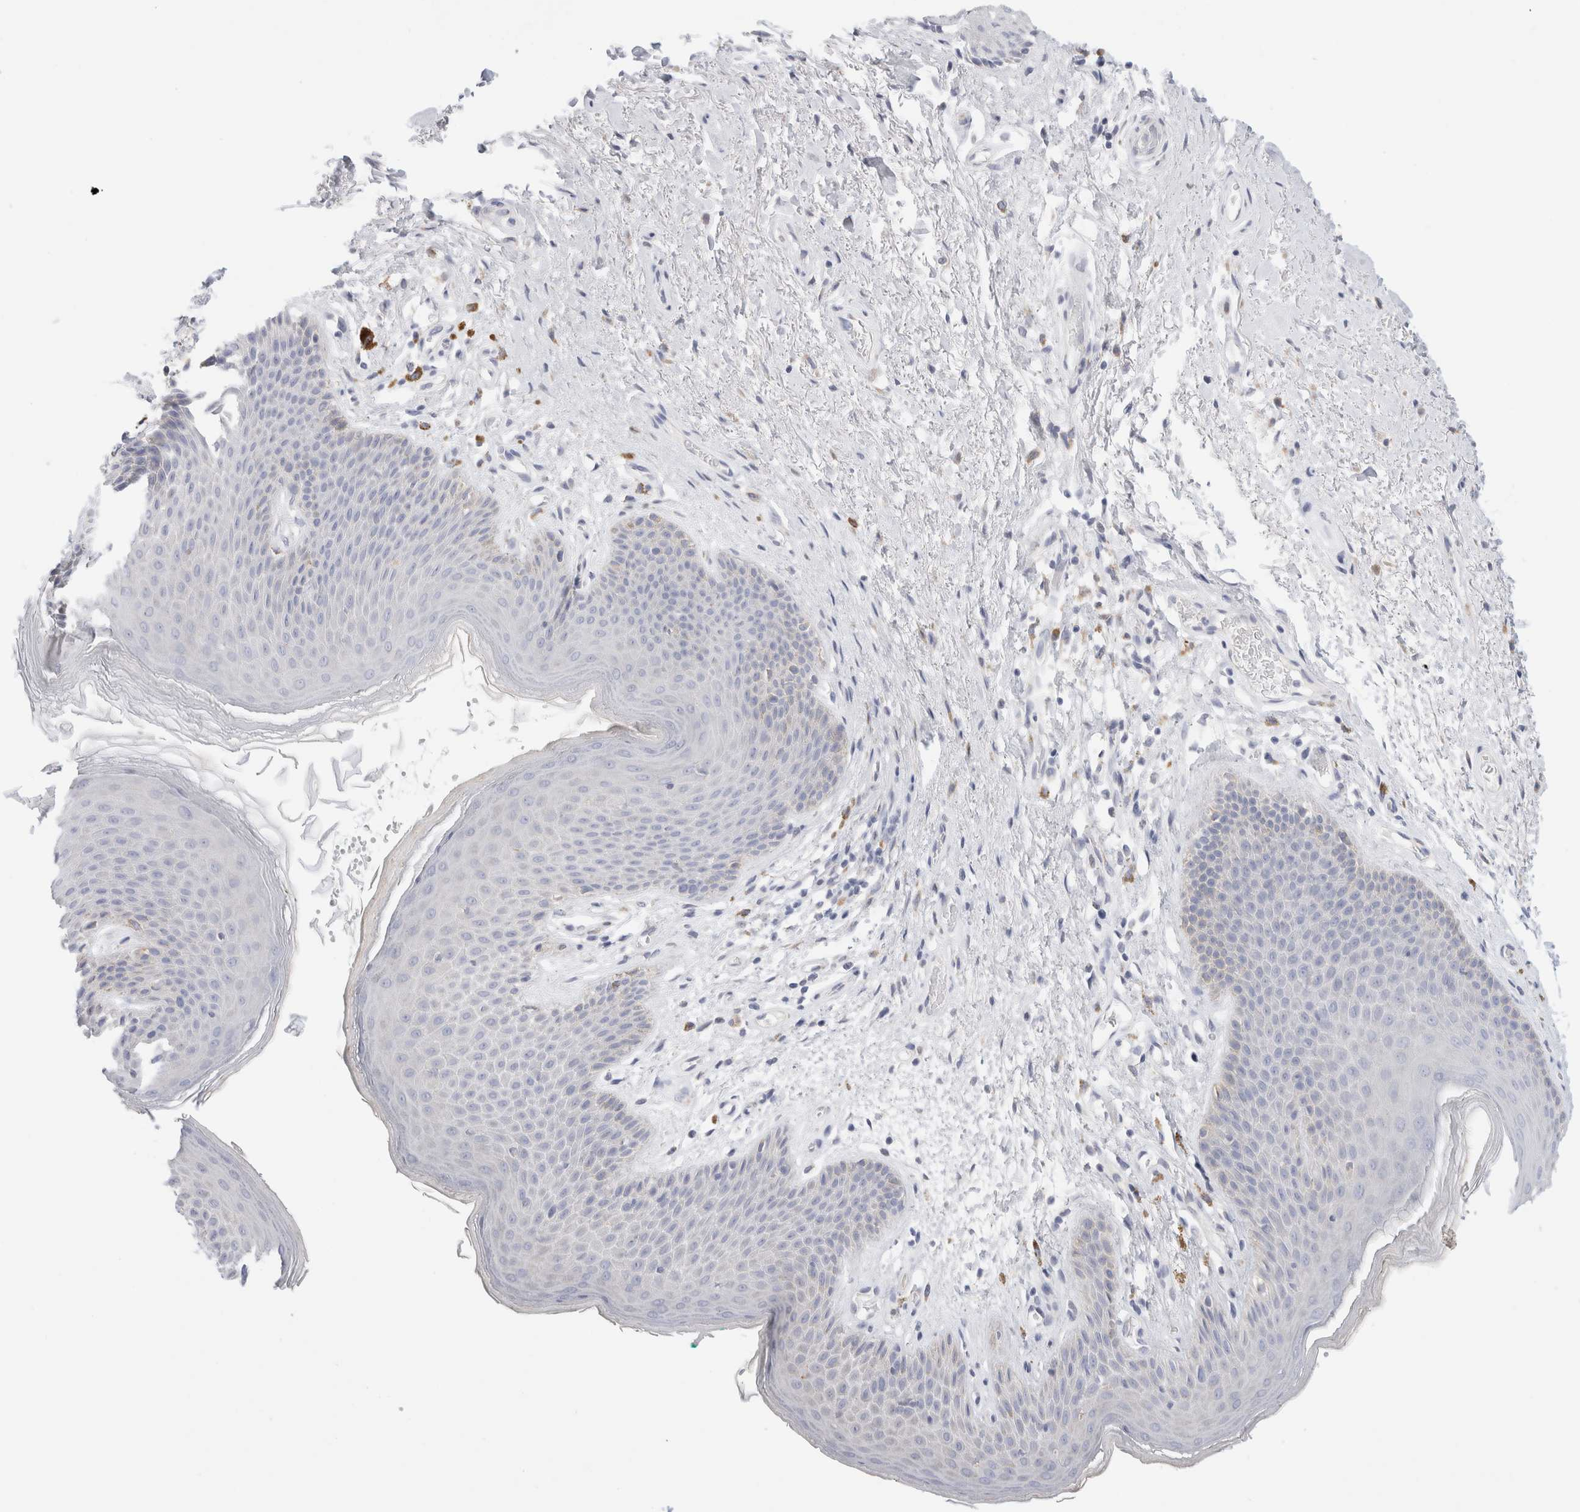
{"staining": {"intensity": "negative", "quantity": "none", "location": "none"}, "tissue": "skin", "cell_type": "Epidermal cells", "image_type": "normal", "snomed": [{"axis": "morphology", "description": "Normal tissue, NOS"}, {"axis": "topography", "description": "Anal"}], "caption": "Skin was stained to show a protein in brown. There is no significant staining in epidermal cells. The staining was performed using DAB to visualize the protein expression in brown, while the nuclei were stained in blue with hematoxylin (Magnification: 20x).", "gene": "CSK", "patient": {"sex": "male", "age": 74}}